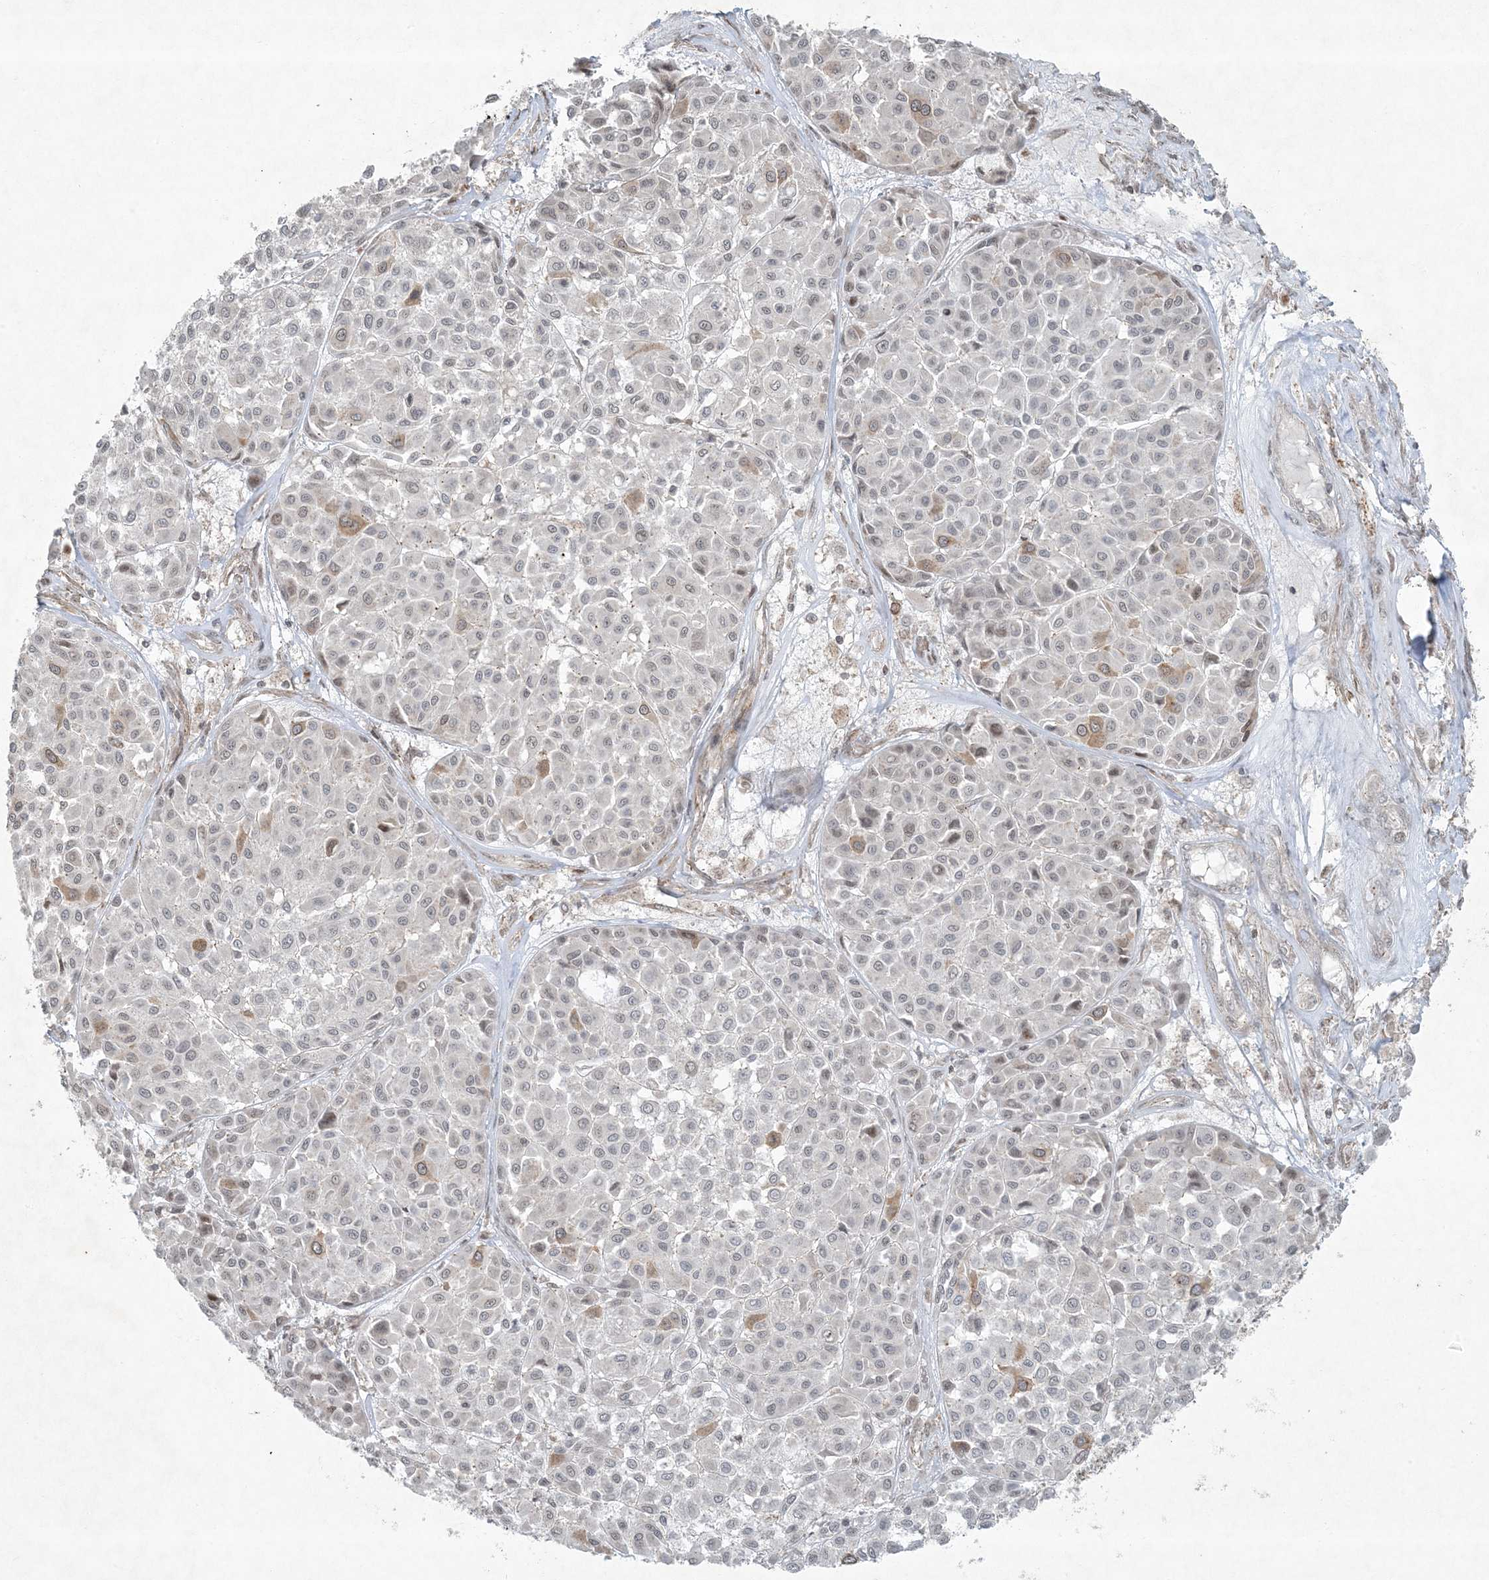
{"staining": {"intensity": "weak", "quantity": "<25%", "location": "cytoplasmic/membranous"}, "tissue": "melanoma", "cell_type": "Tumor cells", "image_type": "cancer", "snomed": [{"axis": "morphology", "description": "Malignant melanoma, Metastatic site"}, {"axis": "topography", "description": "Soft tissue"}], "caption": "DAB (3,3'-diaminobenzidine) immunohistochemical staining of melanoma demonstrates no significant staining in tumor cells.", "gene": "ZNF263", "patient": {"sex": "male", "age": 41}}